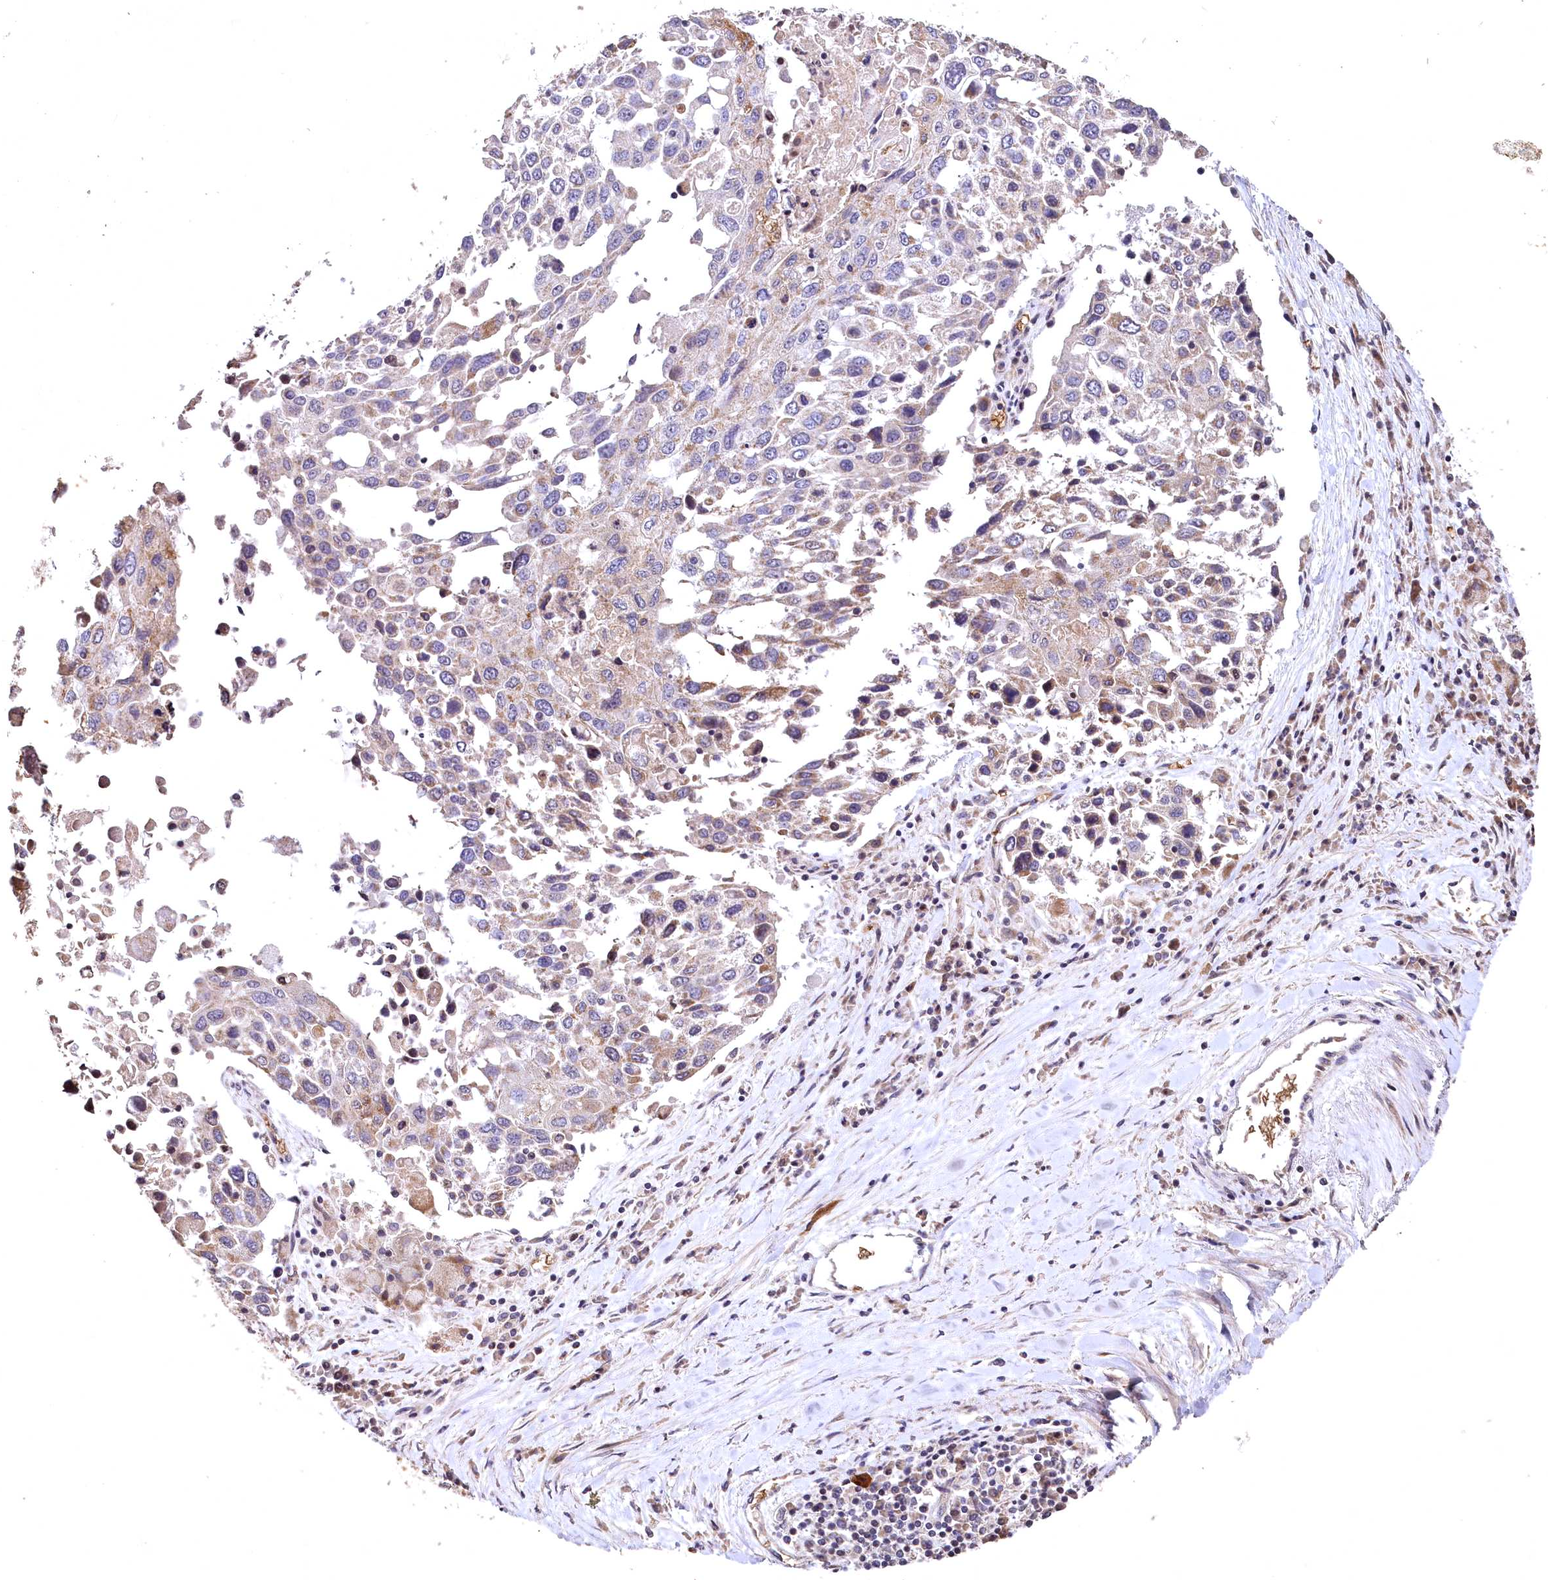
{"staining": {"intensity": "moderate", "quantity": "25%-75%", "location": "cytoplasmic/membranous"}, "tissue": "lung cancer", "cell_type": "Tumor cells", "image_type": "cancer", "snomed": [{"axis": "morphology", "description": "Squamous cell carcinoma, NOS"}, {"axis": "topography", "description": "Lung"}], "caption": "Lung squamous cell carcinoma stained with DAB (3,3'-diaminobenzidine) IHC displays medium levels of moderate cytoplasmic/membranous staining in approximately 25%-75% of tumor cells. (DAB IHC, brown staining for protein, blue staining for nuclei).", "gene": "SPTA1", "patient": {"sex": "male", "age": 65}}